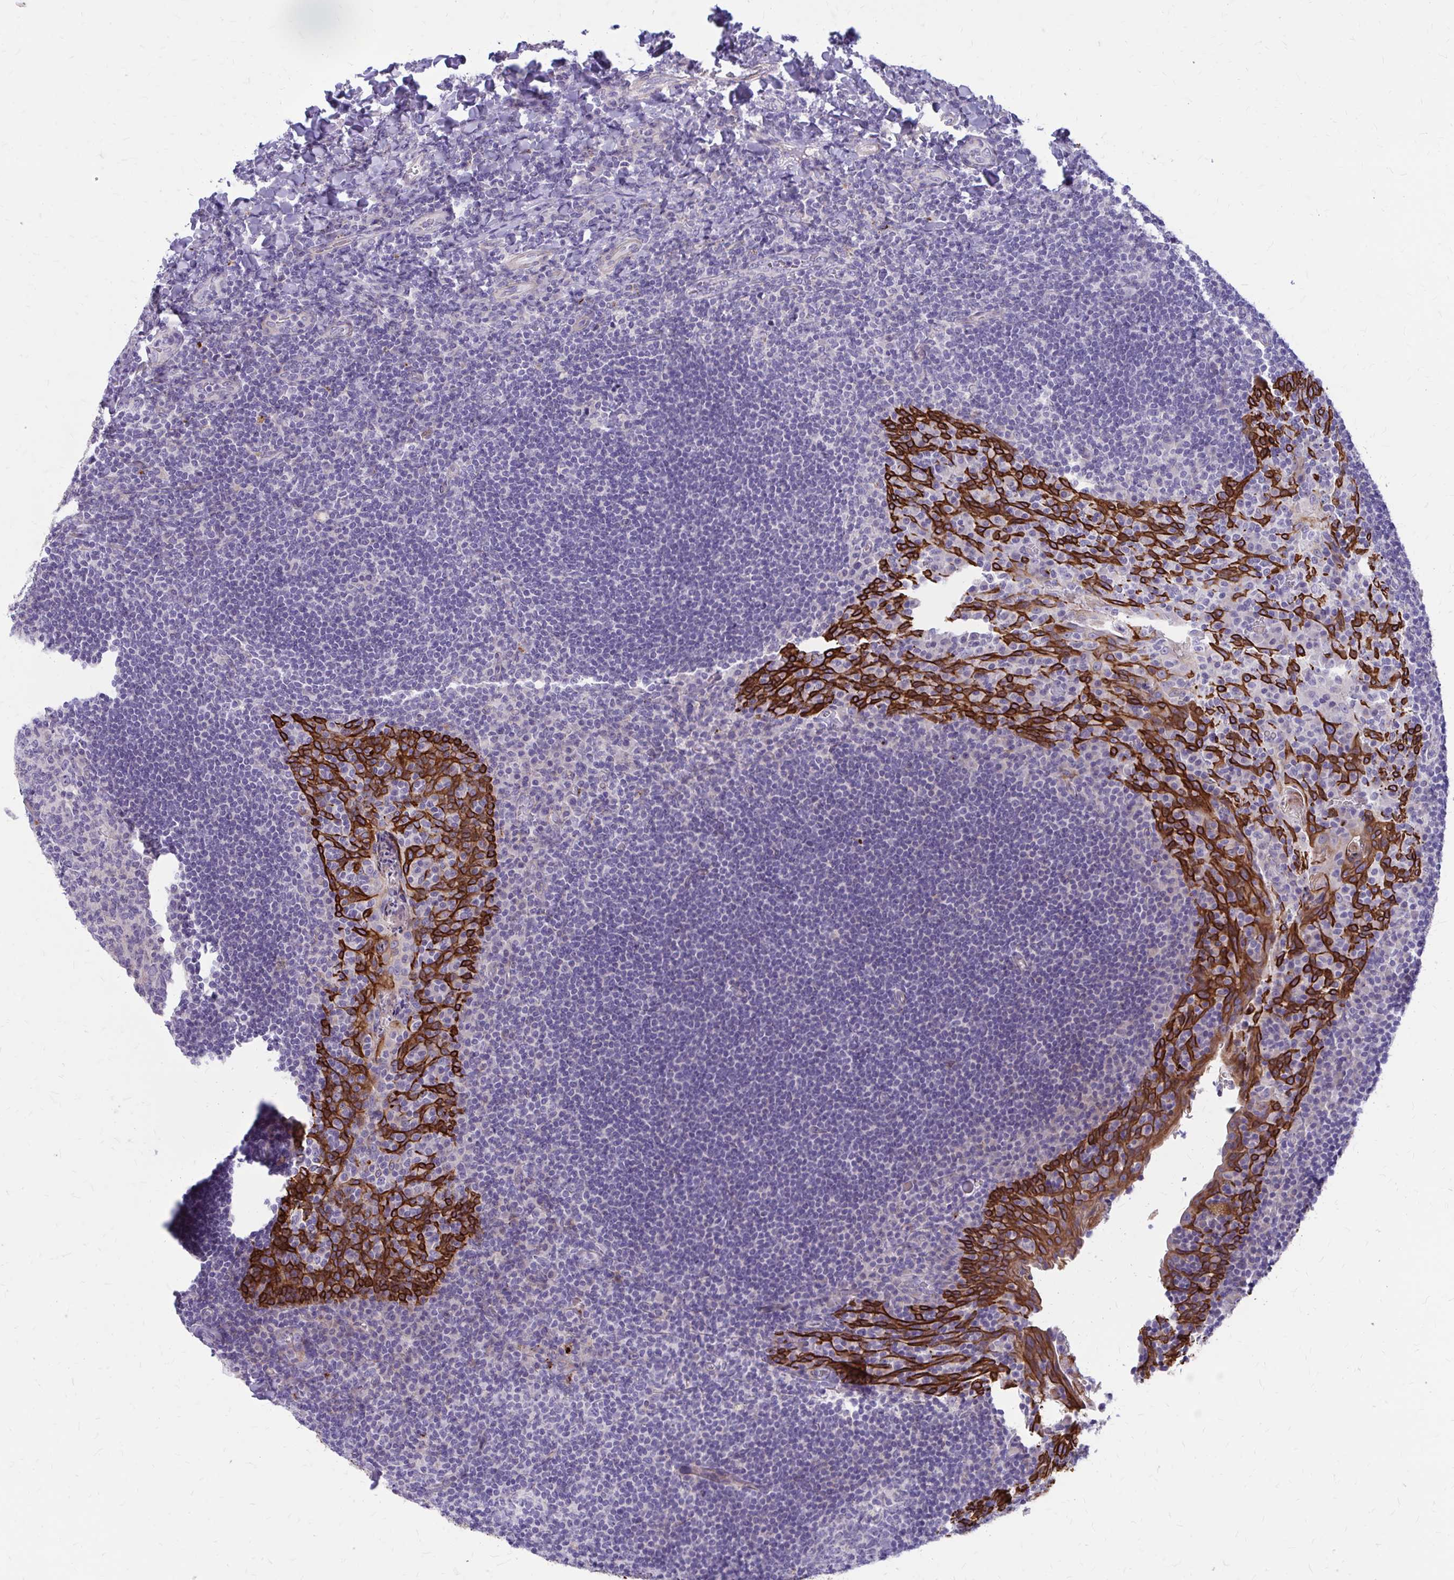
{"staining": {"intensity": "negative", "quantity": "none", "location": "none"}, "tissue": "tonsil", "cell_type": "Non-germinal center cells", "image_type": "normal", "snomed": [{"axis": "morphology", "description": "Normal tissue, NOS"}, {"axis": "topography", "description": "Tonsil"}], "caption": "Immunohistochemistry (IHC) of benign human tonsil shows no positivity in non-germinal center cells. The staining was performed using DAB to visualize the protein expression in brown, while the nuclei were stained in blue with hematoxylin (Magnification: 20x).", "gene": "GLYATL2", "patient": {"sex": "male", "age": 17}}